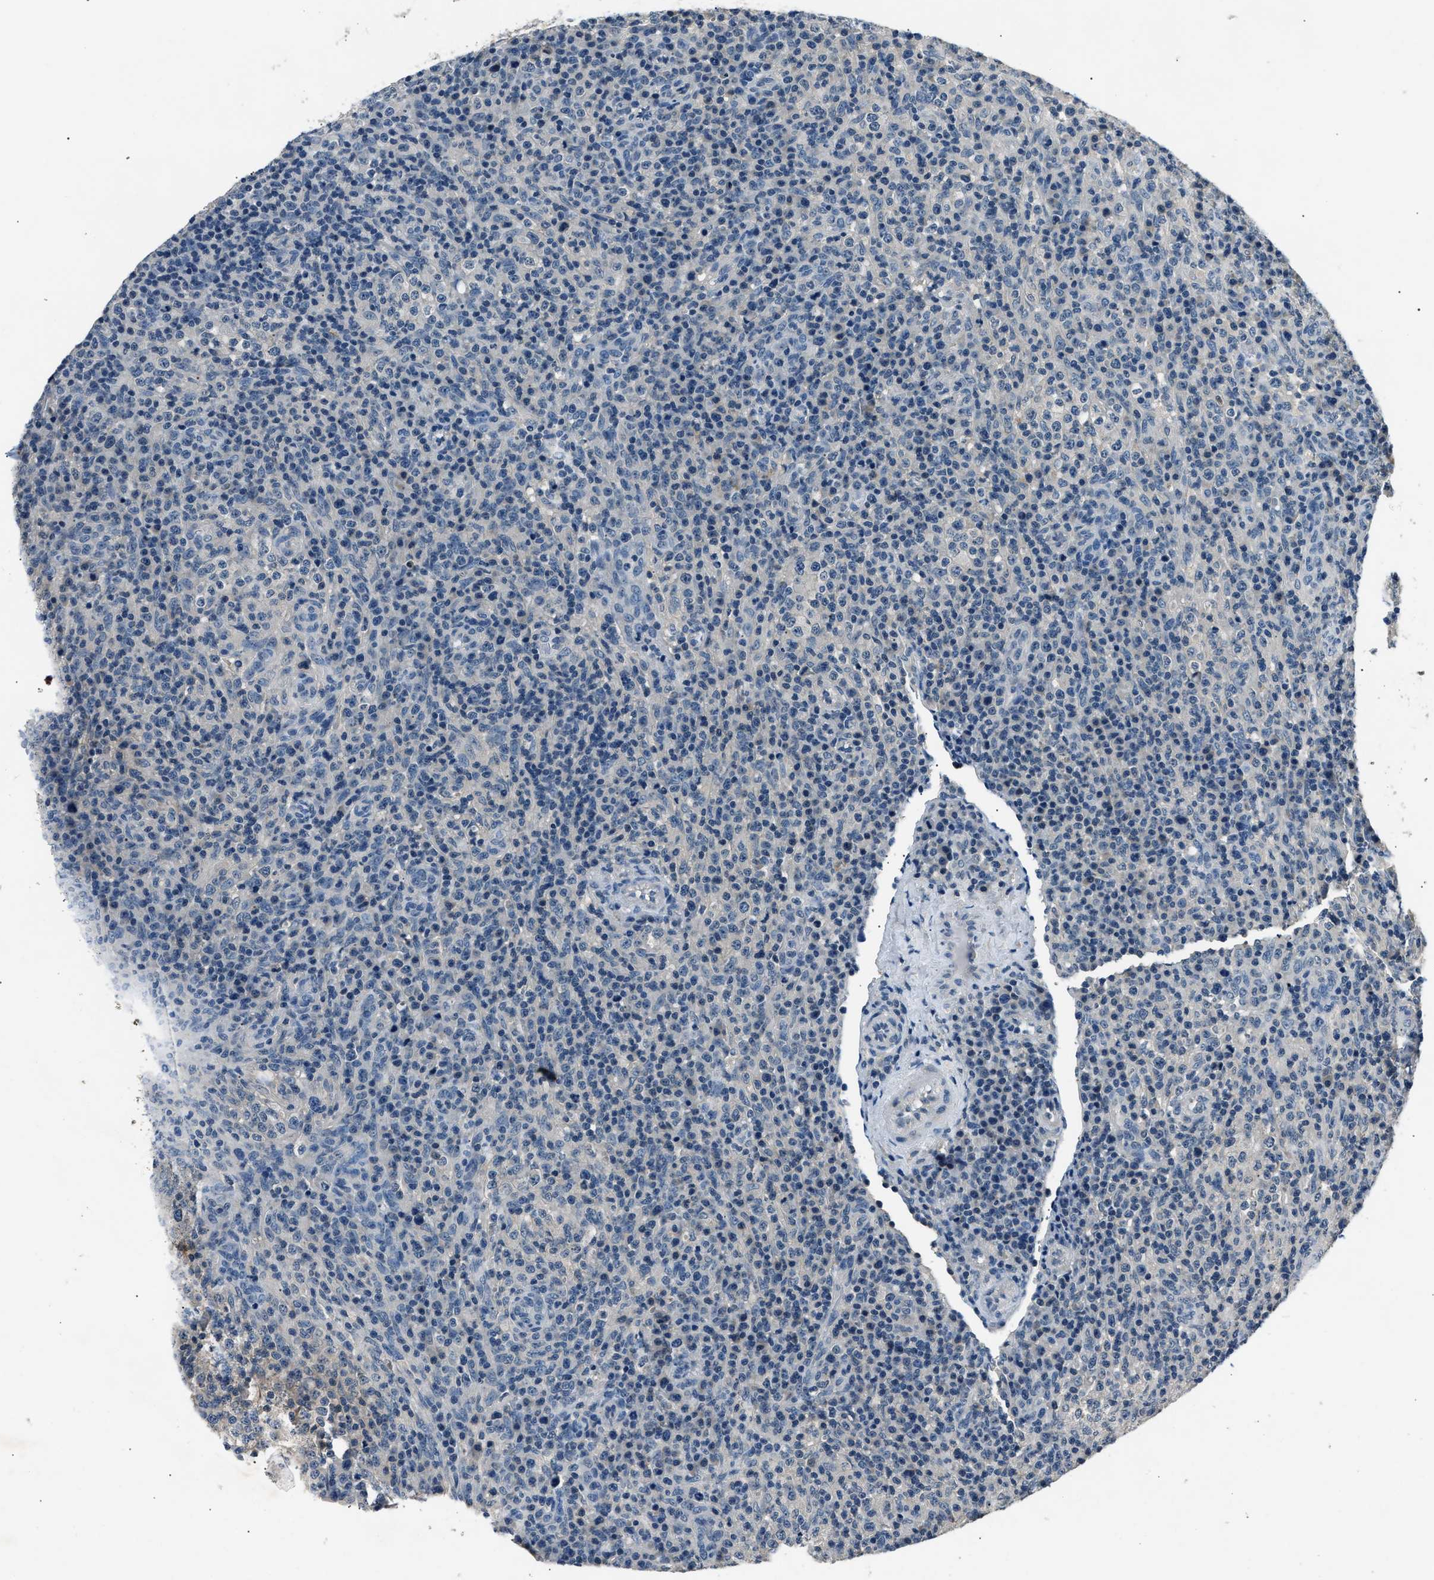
{"staining": {"intensity": "negative", "quantity": "none", "location": "none"}, "tissue": "lymphoma", "cell_type": "Tumor cells", "image_type": "cancer", "snomed": [{"axis": "morphology", "description": "Malignant lymphoma, non-Hodgkin's type, High grade"}, {"axis": "topography", "description": "Lymph node"}], "caption": "There is no significant positivity in tumor cells of high-grade malignant lymphoma, non-Hodgkin's type.", "gene": "INHA", "patient": {"sex": "female", "age": 76}}